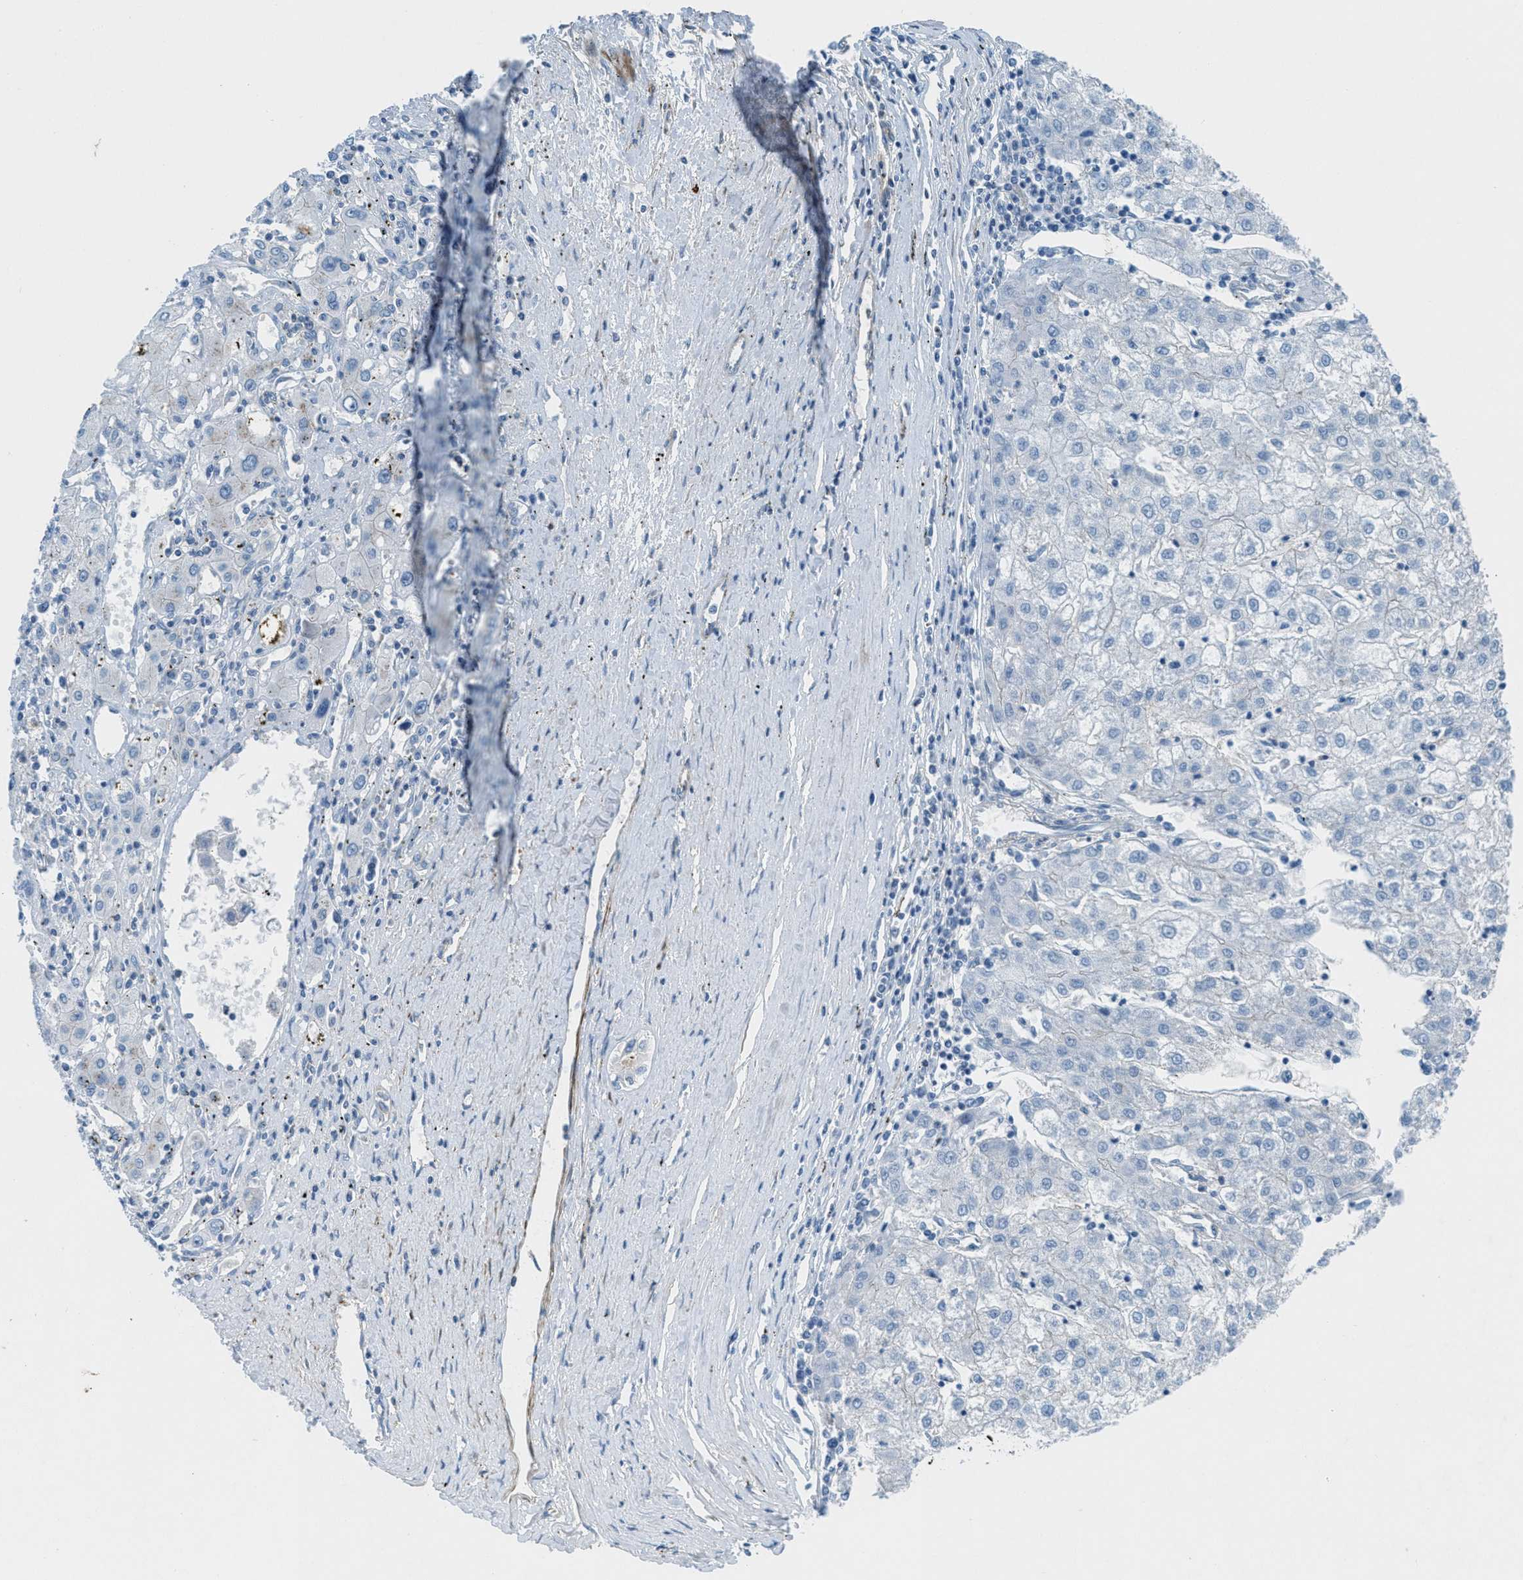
{"staining": {"intensity": "negative", "quantity": "none", "location": "none"}, "tissue": "liver cancer", "cell_type": "Tumor cells", "image_type": "cancer", "snomed": [{"axis": "morphology", "description": "Carcinoma, Hepatocellular, NOS"}, {"axis": "topography", "description": "Liver"}], "caption": "DAB immunohistochemical staining of human hepatocellular carcinoma (liver) reveals no significant expression in tumor cells. The staining was performed using DAB to visualize the protein expression in brown, while the nuclei were stained in blue with hematoxylin (Magnification: 20x).", "gene": "MFSD13A", "patient": {"sex": "male", "age": 72}}